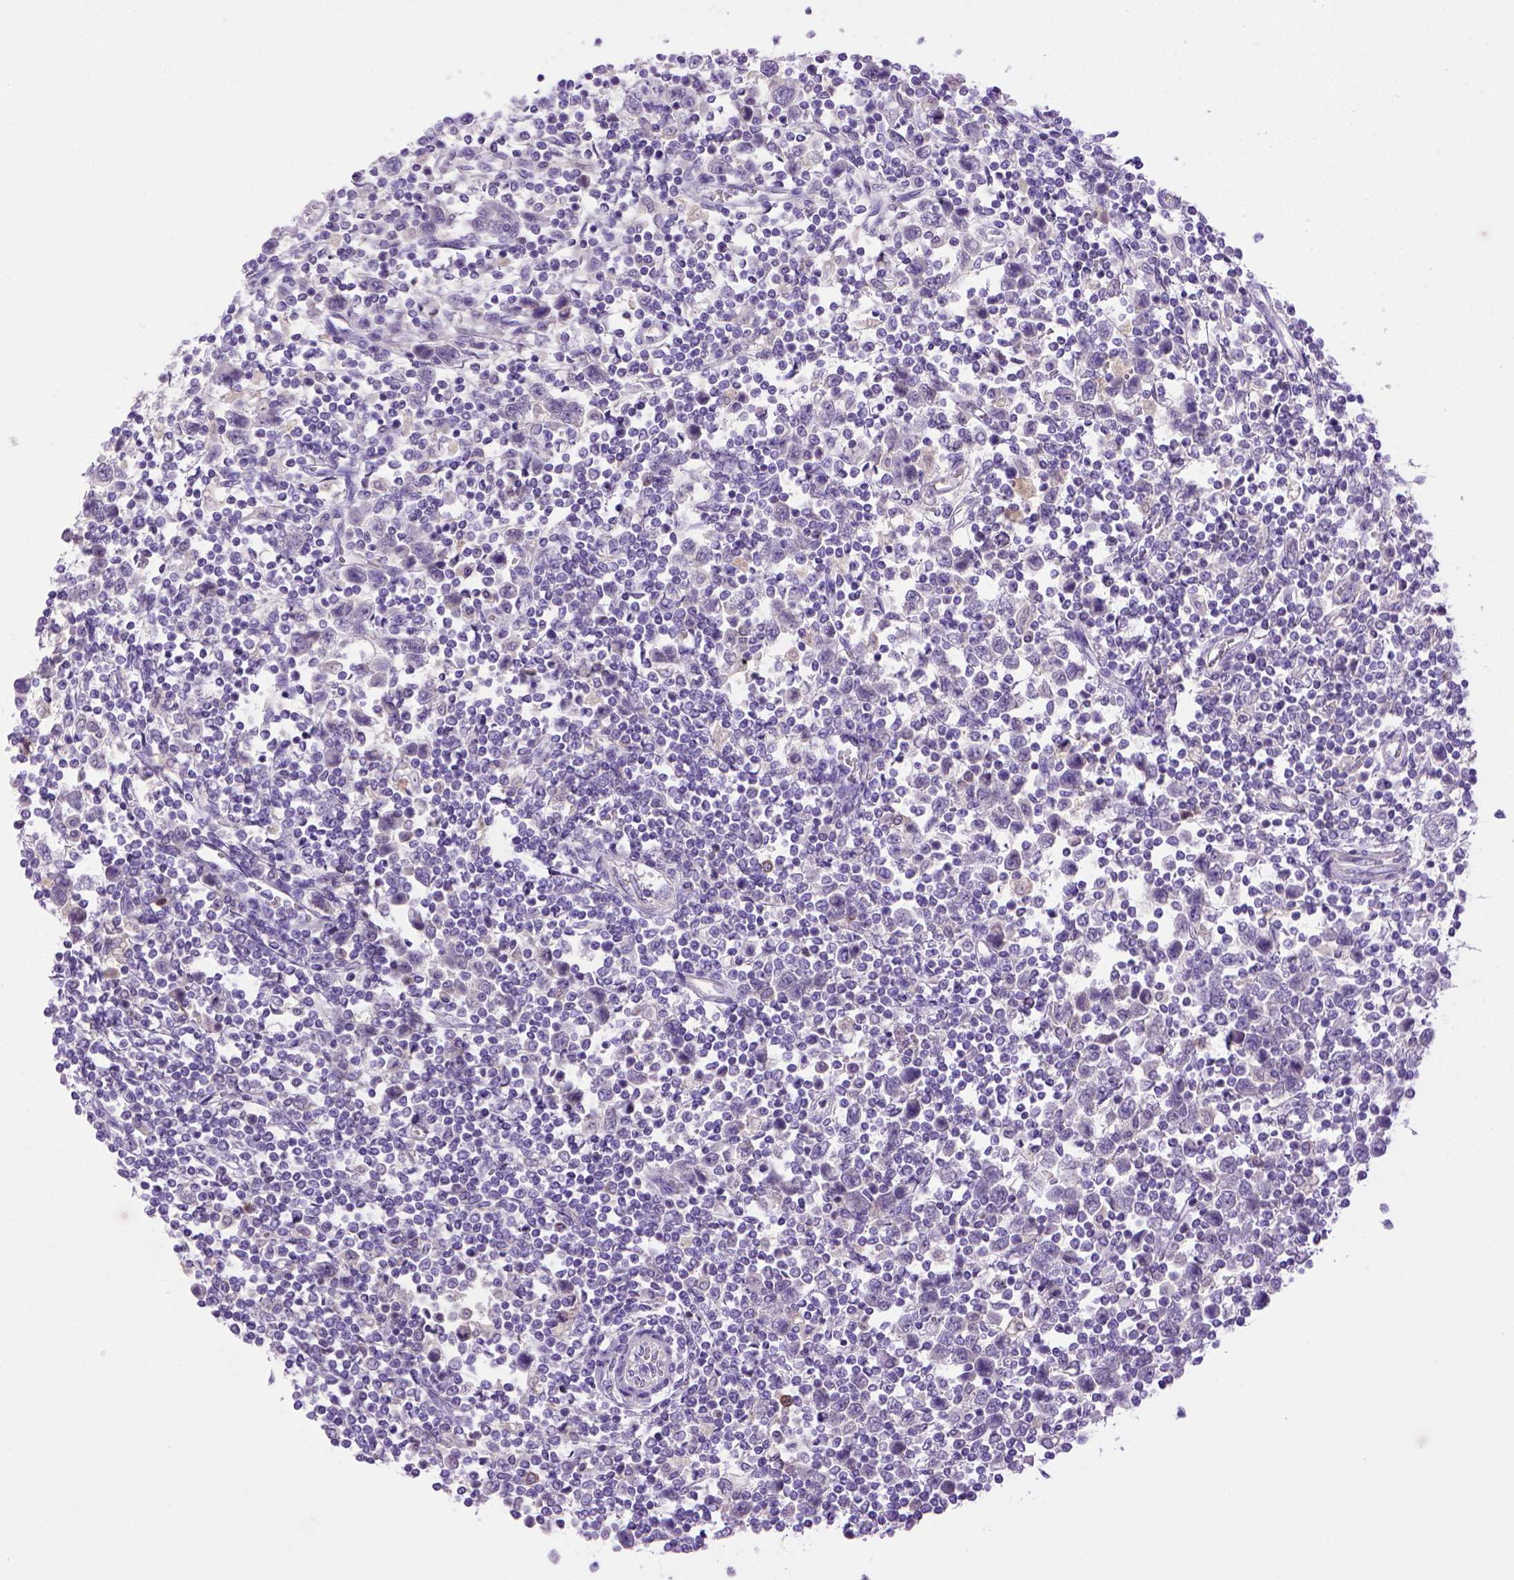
{"staining": {"intensity": "negative", "quantity": "none", "location": "none"}, "tissue": "testis cancer", "cell_type": "Tumor cells", "image_type": "cancer", "snomed": [{"axis": "morphology", "description": "Normal tissue, NOS"}, {"axis": "morphology", "description": "Seminoma, NOS"}, {"axis": "topography", "description": "Testis"}, {"axis": "topography", "description": "Epididymis"}], "caption": "IHC micrograph of neoplastic tissue: testis cancer stained with DAB exhibits no significant protein staining in tumor cells. The staining is performed using DAB (3,3'-diaminobenzidine) brown chromogen with nuclei counter-stained in using hematoxylin.", "gene": "BAAT", "patient": {"sex": "male", "age": 34}}